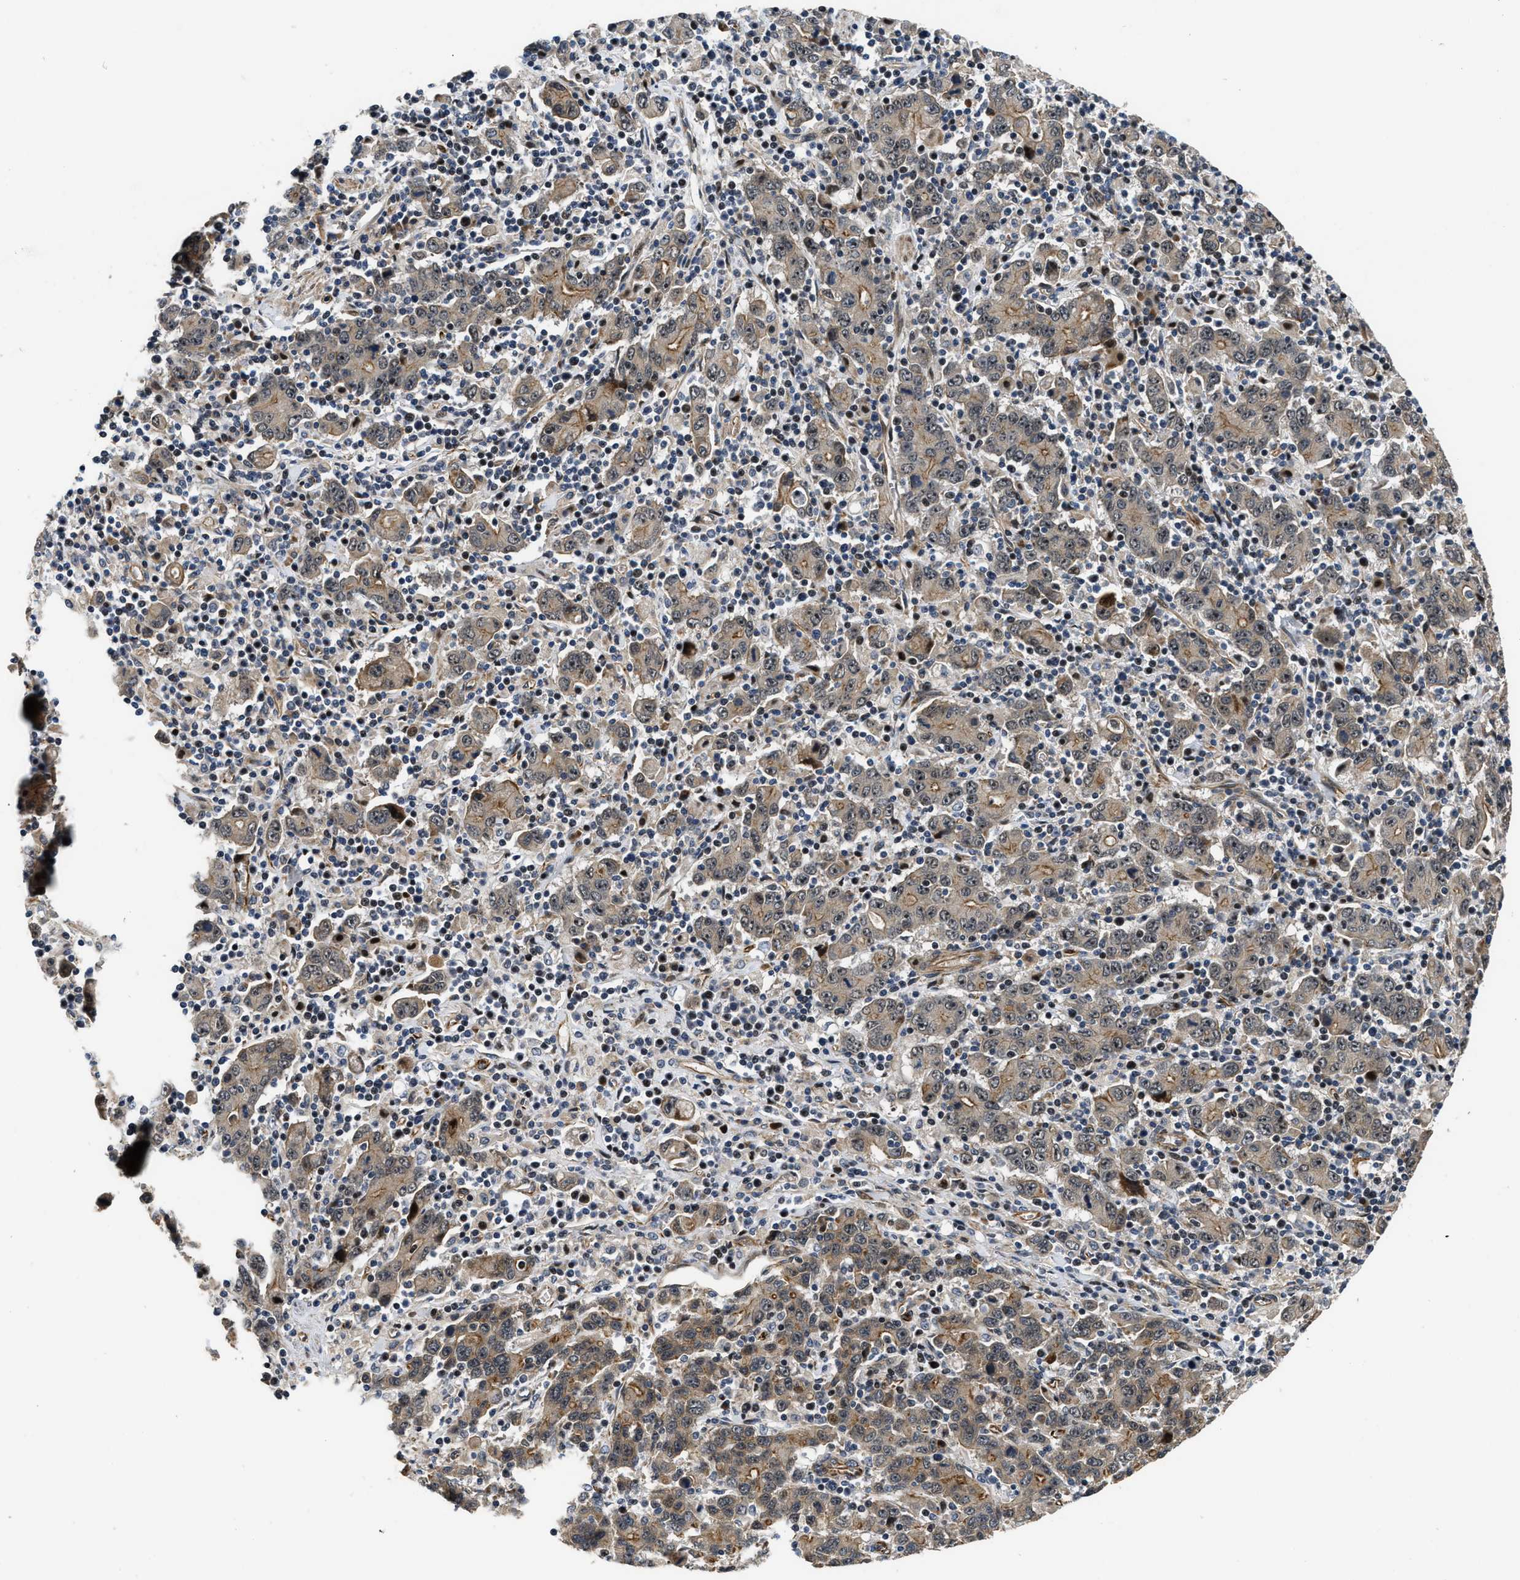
{"staining": {"intensity": "moderate", "quantity": ">75%", "location": "cytoplasmic/membranous"}, "tissue": "stomach cancer", "cell_type": "Tumor cells", "image_type": "cancer", "snomed": [{"axis": "morphology", "description": "Adenocarcinoma, NOS"}, {"axis": "topography", "description": "Stomach, upper"}], "caption": "Protein staining of stomach cancer (adenocarcinoma) tissue exhibits moderate cytoplasmic/membranous expression in approximately >75% of tumor cells.", "gene": "ALDH3A2", "patient": {"sex": "male", "age": 69}}